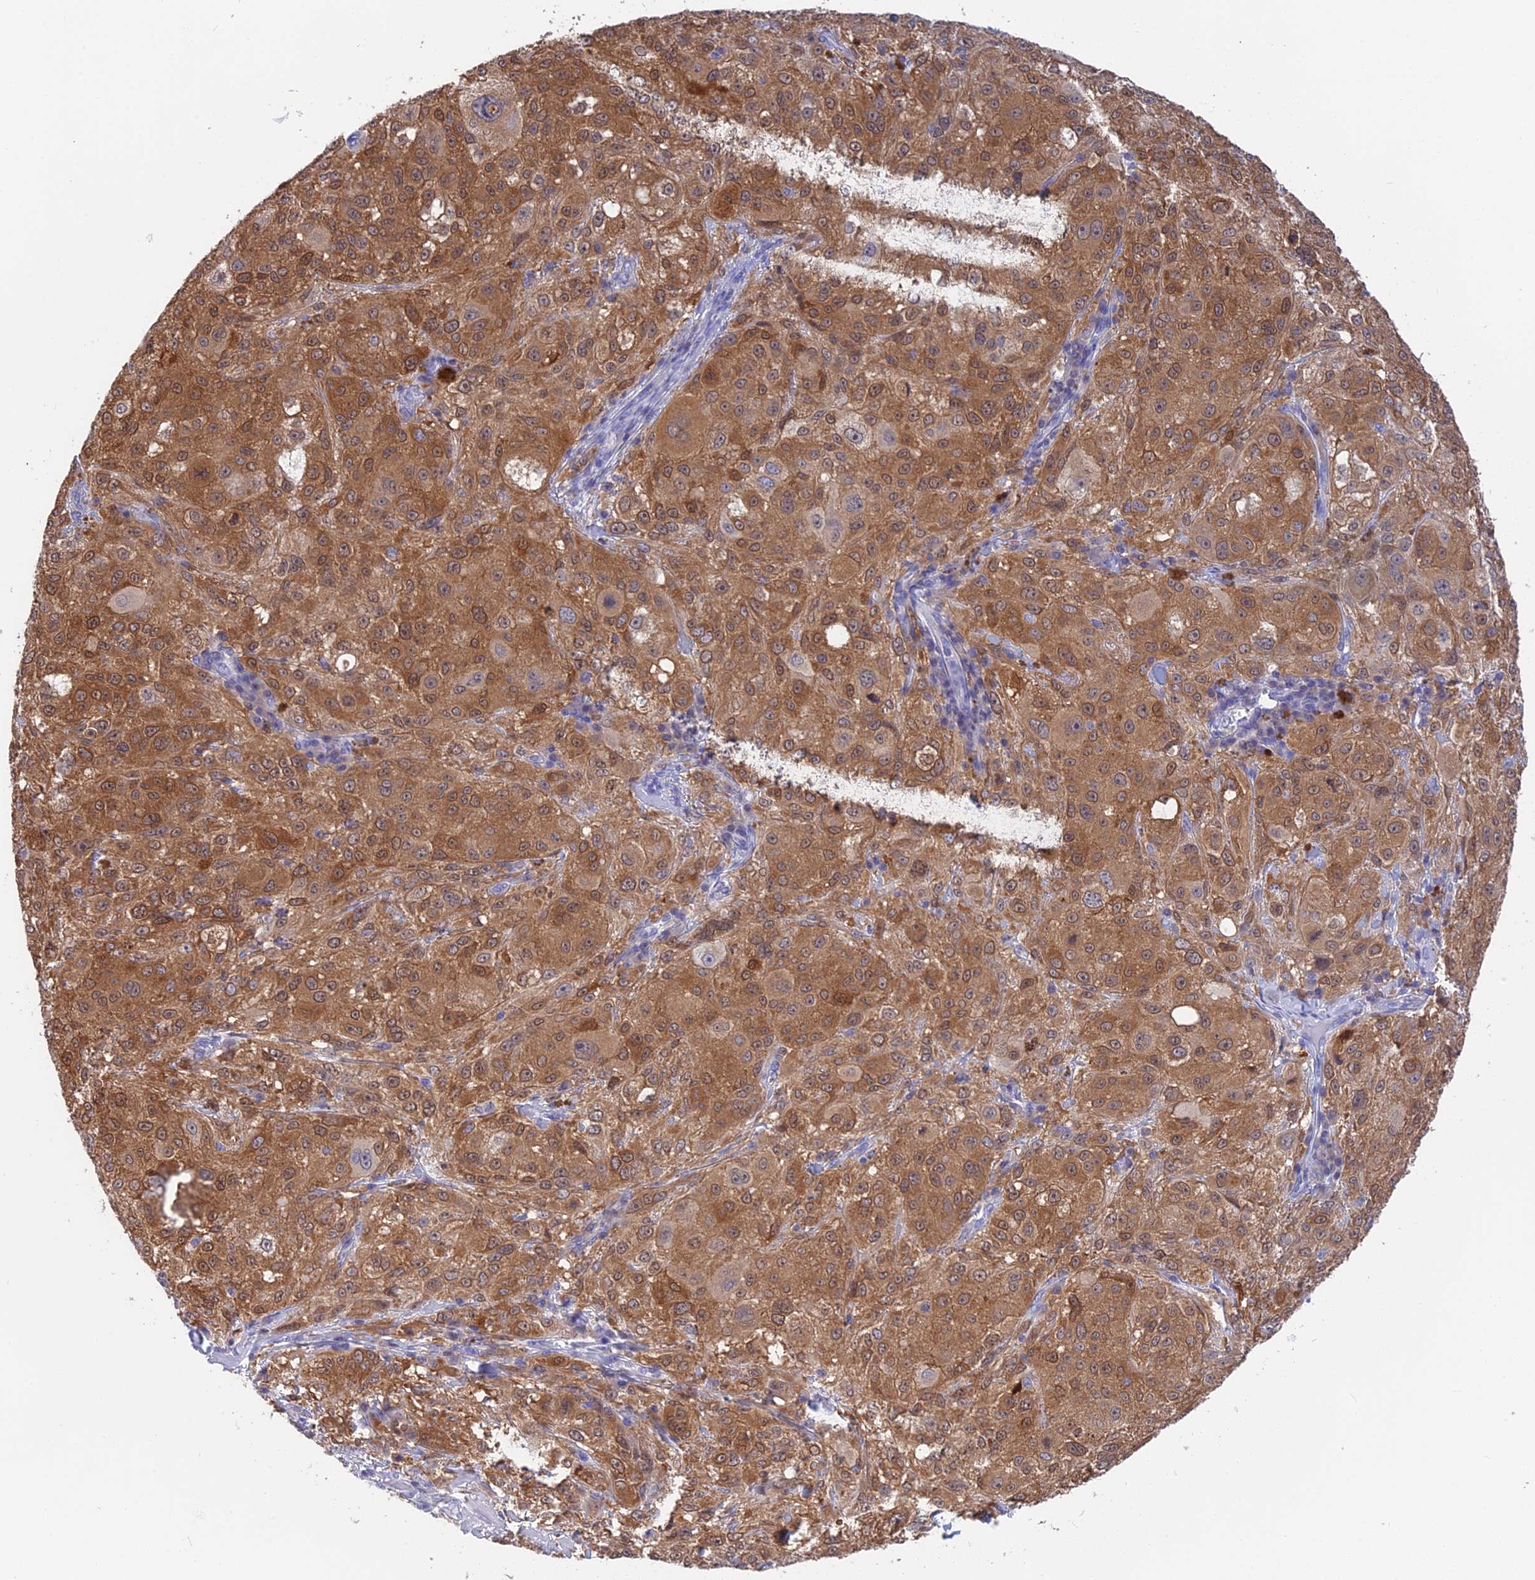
{"staining": {"intensity": "strong", "quantity": ">75%", "location": "cytoplasmic/membranous,nuclear"}, "tissue": "melanoma", "cell_type": "Tumor cells", "image_type": "cancer", "snomed": [{"axis": "morphology", "description": "Necrosis, NOS"}, {"axis": "morphology", "description": "Malignant melanoma, NOS"}, {"axis": "topography", "description": "Skin"}], "caption": "There is high levels of strong cytoplasmic/membranous and nuclear positivity in tumor cells of melanoma, as demonstrated by immunohistochemical staining (brown color).", "gene": "STUB1", "patient": {"sex": "female", "age": 87}}